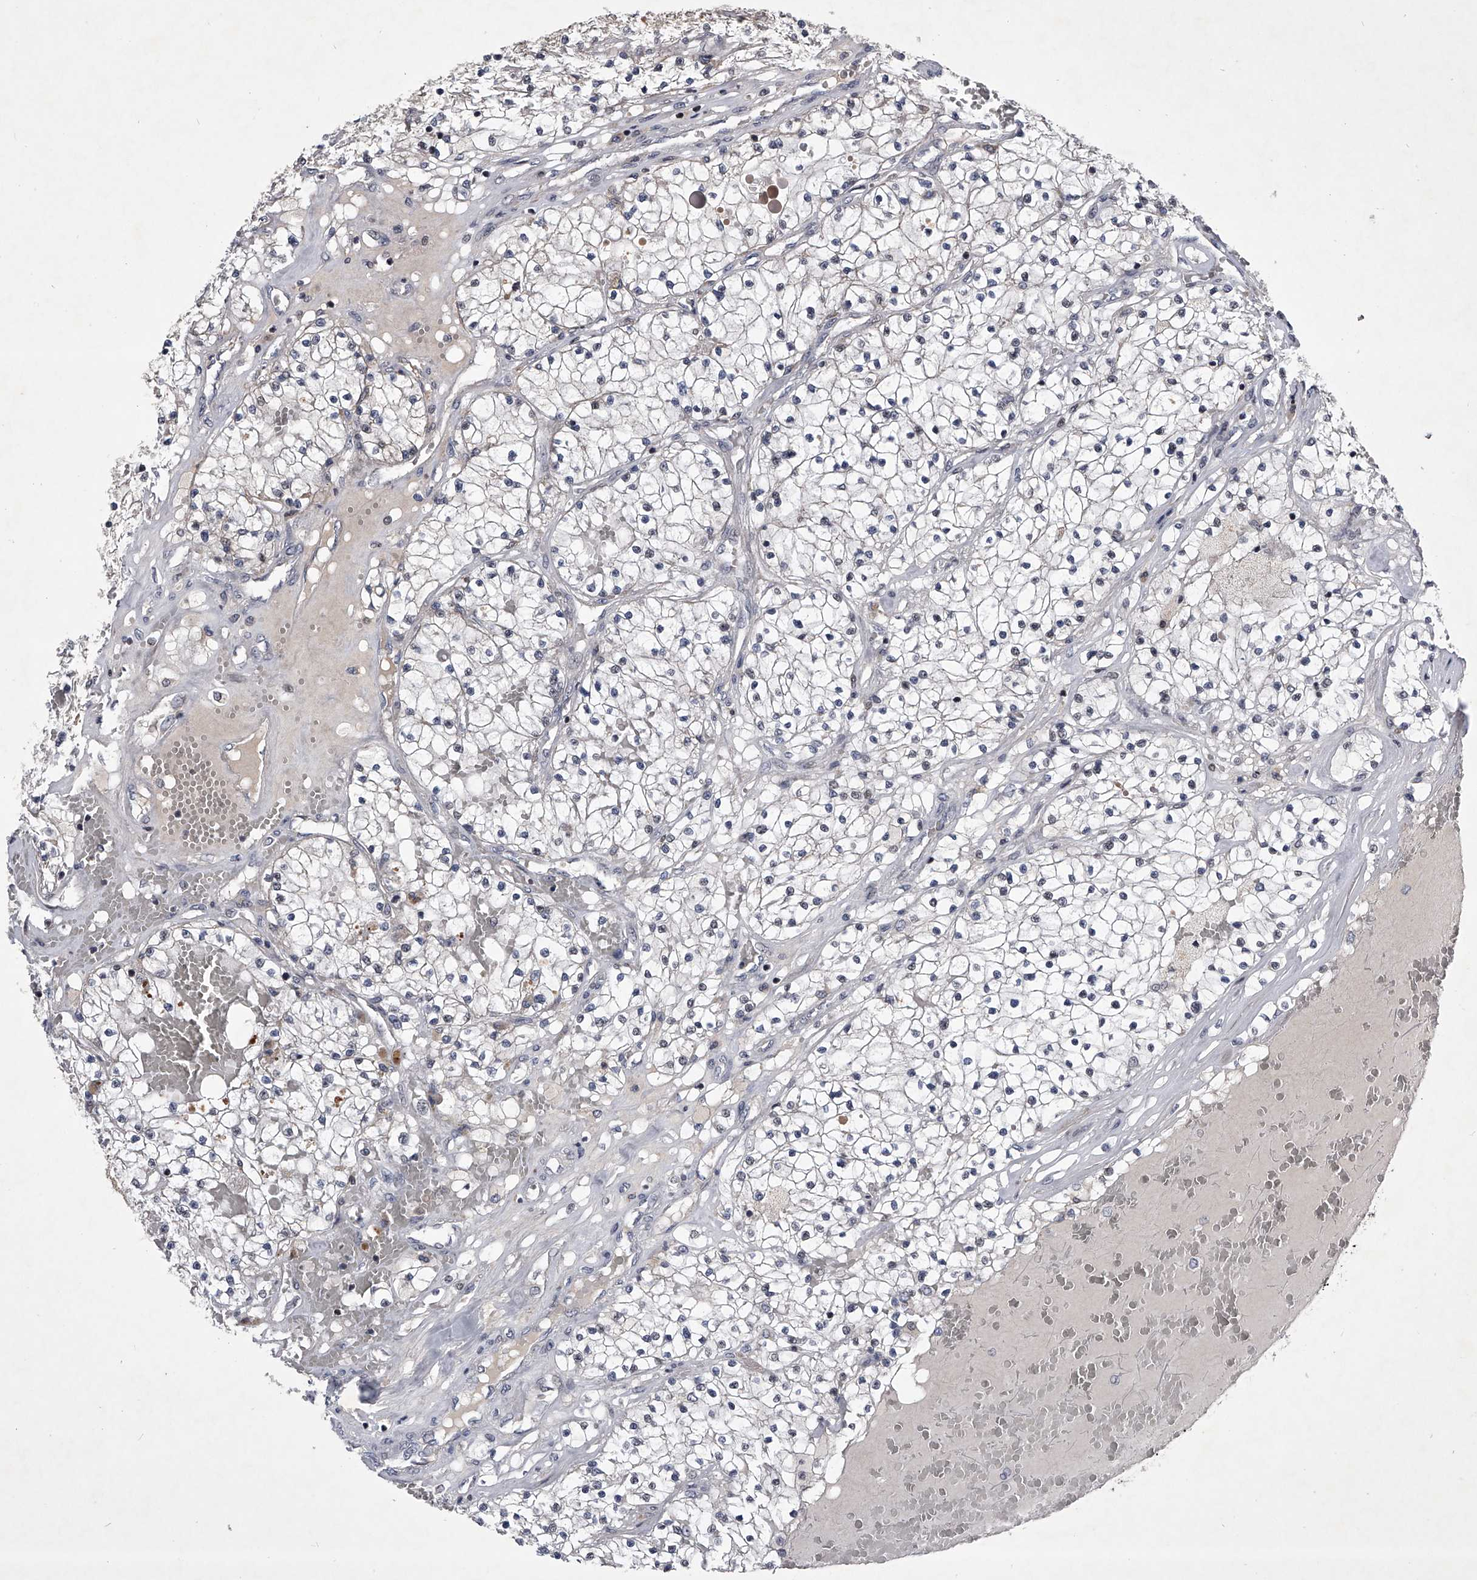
{"staining": {"intensity": "negative", "quantity": "none", "location": "none"}, "tissue": "renal cancer", "cell_type": "Tumor cells", "image_type": "cancer", "snomed": [{"axis": "morphology", "description": "Normal tissue, NOS"}, {"axis": "morphology", "description": "Adenocarcinoma, NOS"}, {"axis": "topography", "description": "Kidney"}], "caption": "IHC of renal cancer reveals no staining in tumor cells.", "gene": "ZNF76", "patient": {"sex": "male", "age": 68}}